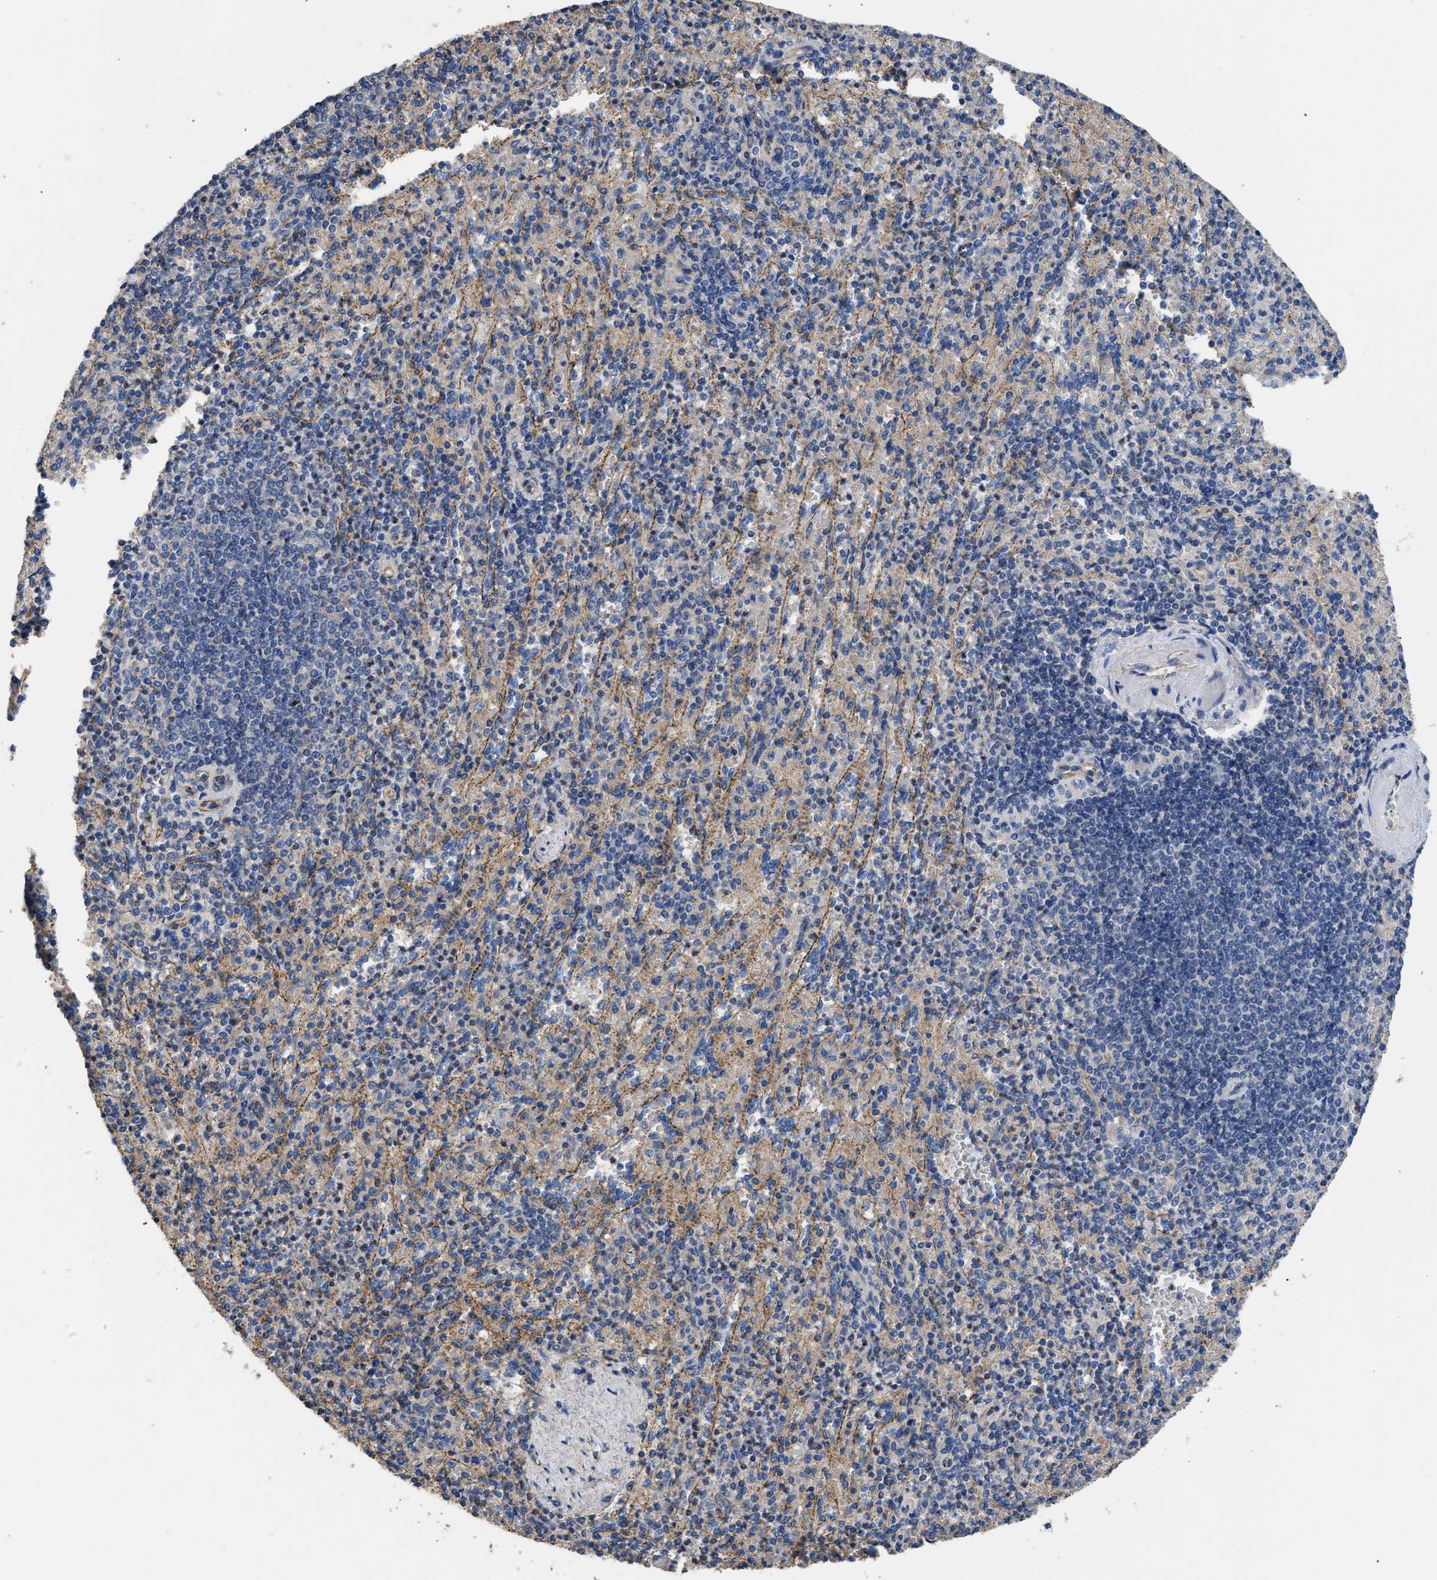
{"staining": {"intensity": "weak", "quantity": "<25%", "location": "cytoplasmic/membranous"}, "tissue": "spleen", "cell_type": "Cells in red pulp", "image_type": "normal", "snomed": [{"axis": "morphology", "description": "Normal tissue, NOS"}, {"axis": "topography", "description": "Spleen"}], "caption": "Immunohistochemistry (IHC) image of unremarkable spleen: human spleen stained with DAB exhibits no significant protein staining in cells in red pulp.", "gene": "USP4", "patient": {"sex": "female", "age": 74}}